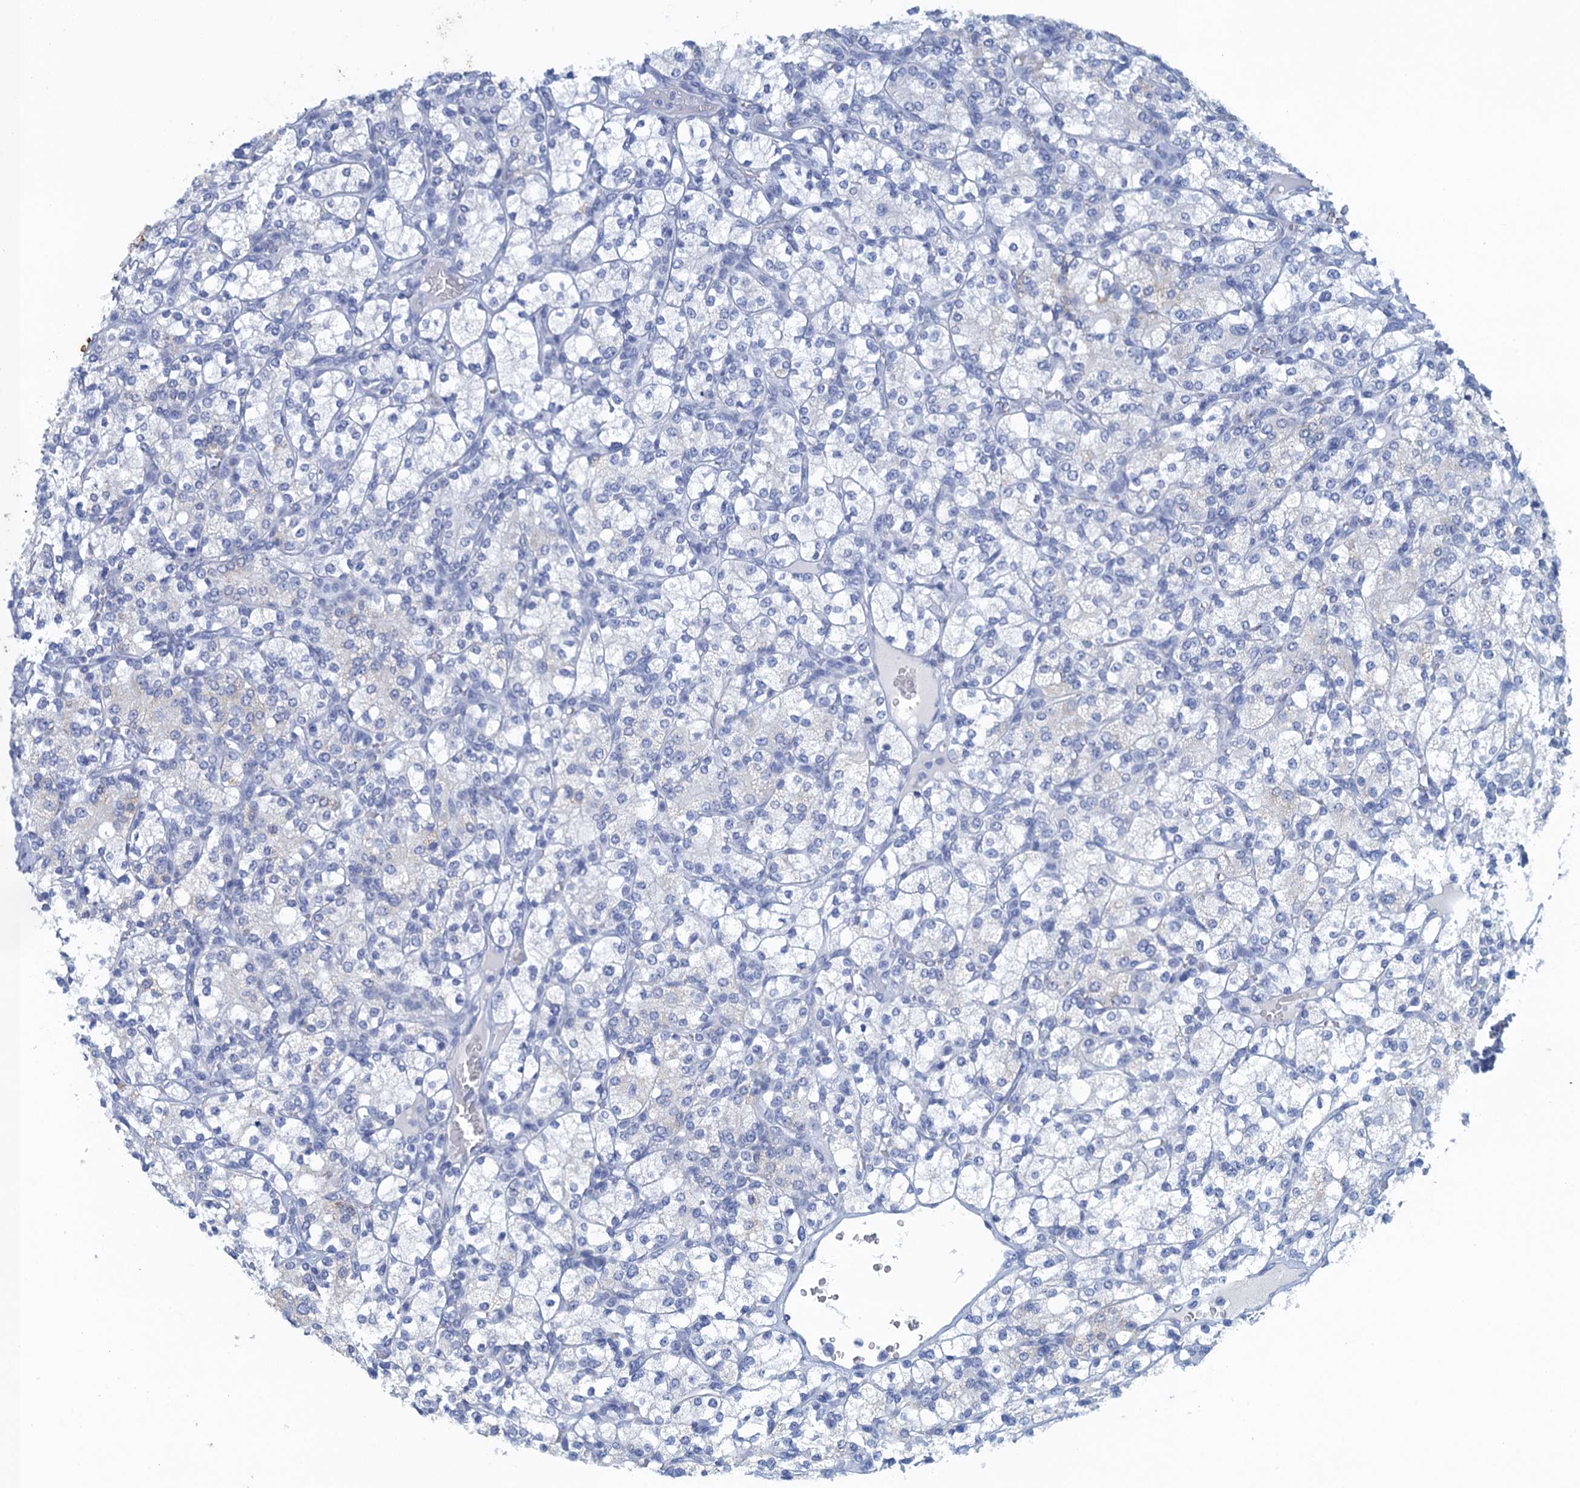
{"staining": {"intensity": "negative", "quantity": "none", "location": "none"}, "tissue": "renal cancer", "cell_type": "Tumor cells", "image_type": "cancer", "snomed": [{"axis": "morphology", "description": "Adenocarcinoma, NOS"}, {"axis": "topography", "description": "Kidney"}], "caption": "Renal cancer stained for a protein using IHC displays no expression tumor cells.", "gene": "SCEL", "patient": {"sex": "male", "age": 77}}